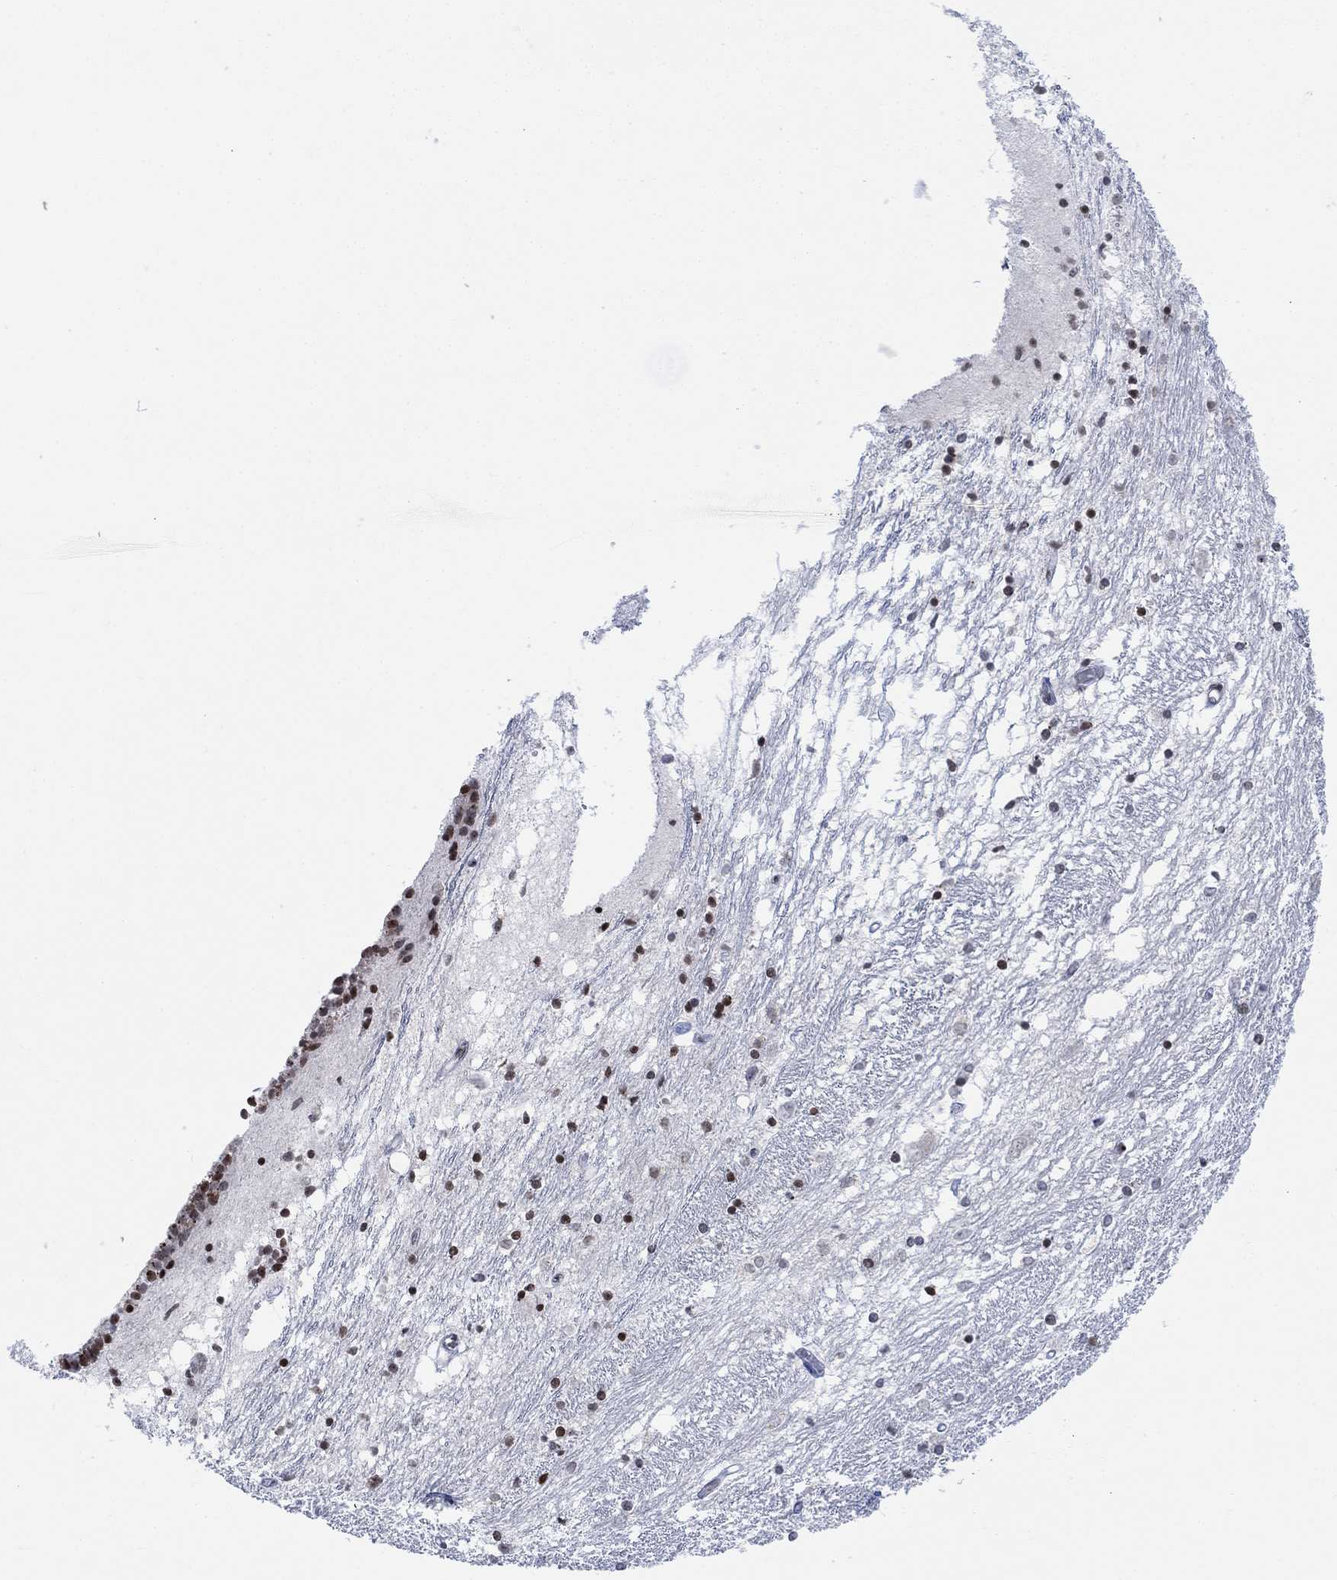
{"staining": {"intensity": "moderate", "quantity": "<25%", "location": "nuclear"}, "tissue": "caudate", "cell_type": "Glial cells", "image_type": "normal", "snomed": [{"axis": "morphology", "description": "Normal tissue, NOS"}, {"axis": "topography", "description": "Lateral ventricle wall"}], "caption": "Immunohistochemical staining of benign caudate shows <25% levels of moderate nuclear protein staining in about <25% of glial cells. (DAB (3,3'-diaminobenzidine) IHC with brightfield microscopy, high magnification).", "gene": "ABHD14A", "patient": {"sex": "female", "age": 71}}